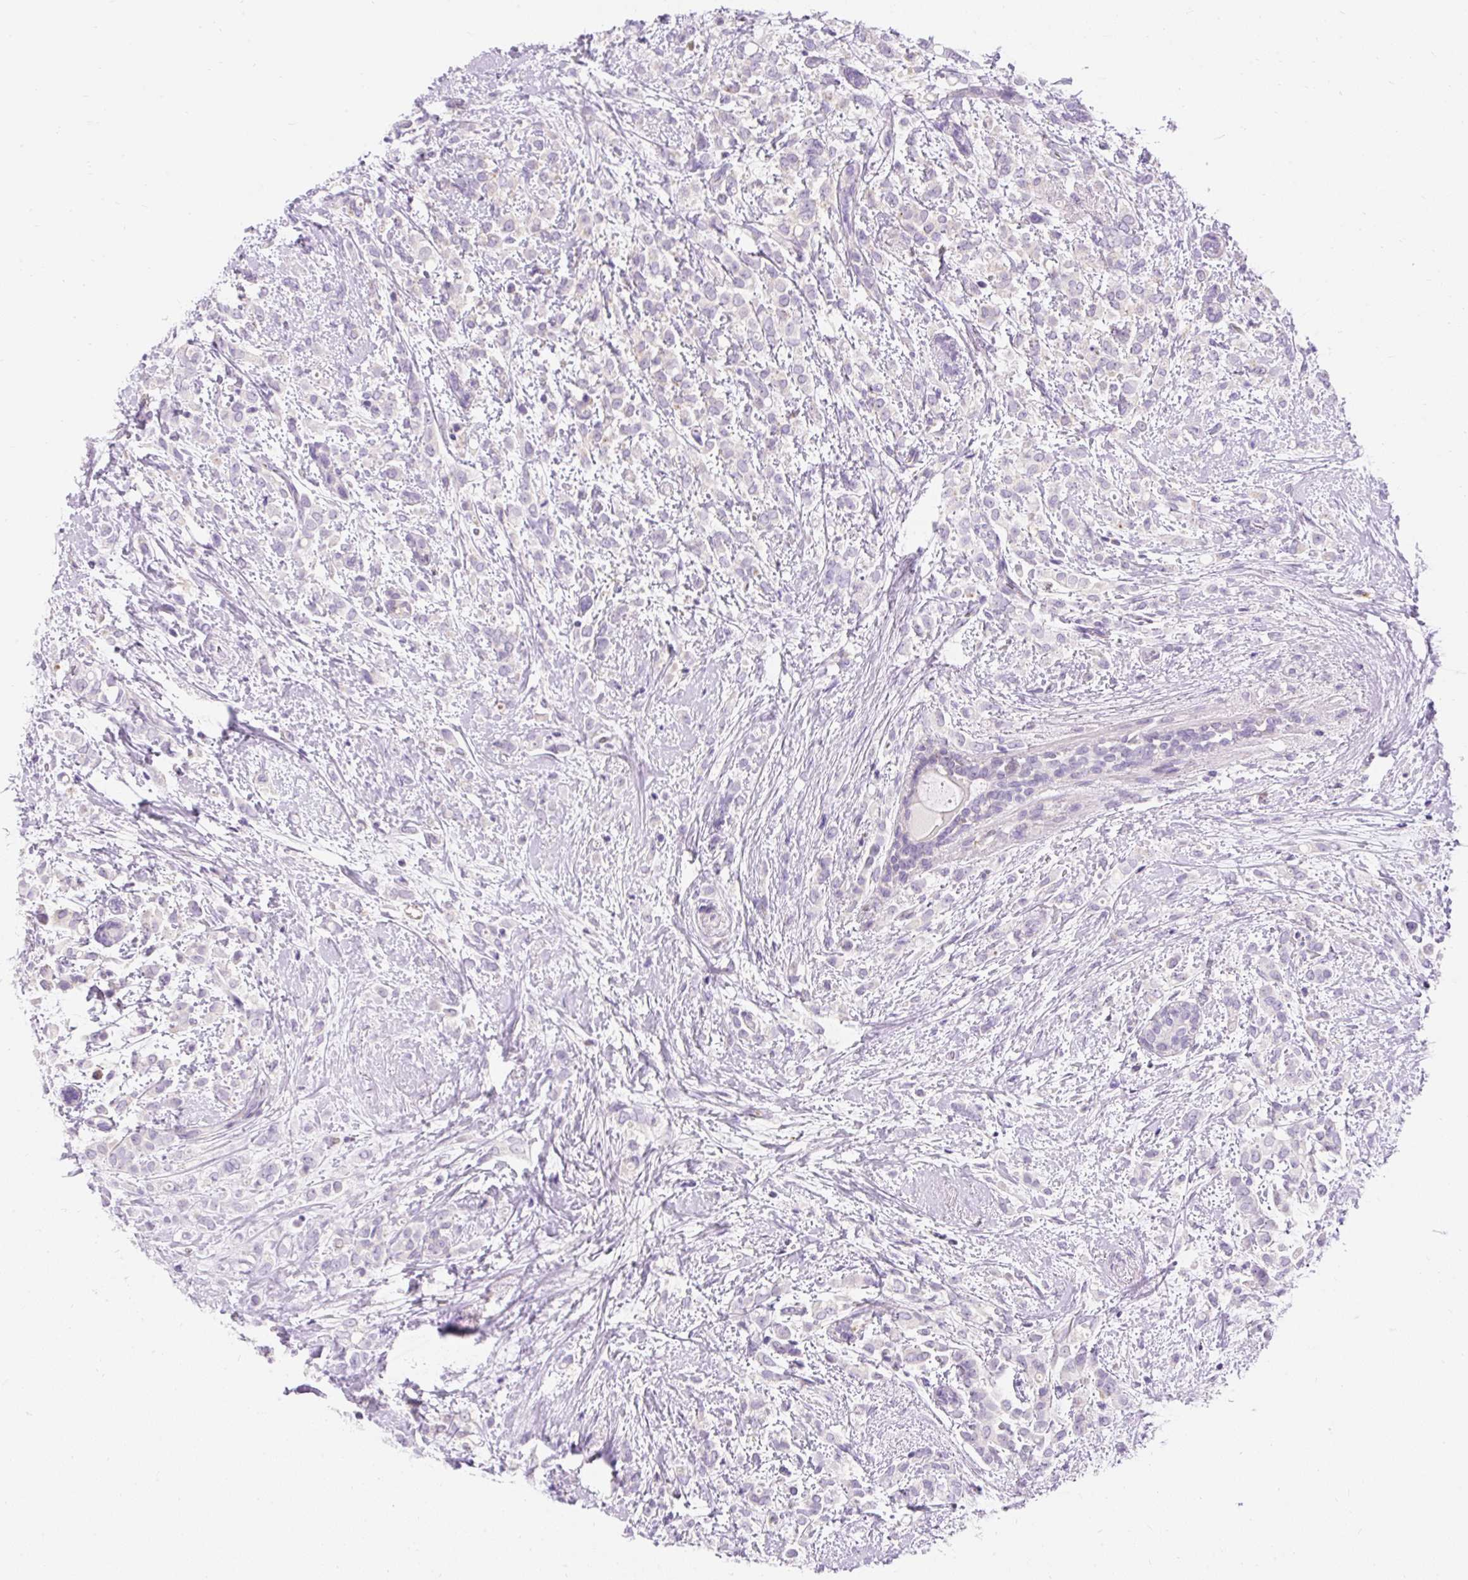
{"staining": {"intensity": "negative", "quantity": "none", "location": "none"}, "tissue": "breast cancer", "cell_type": "Tumor cells", "image_type": "cancer", "snomed": [{"axis": "morphology", "description": "Lobular carcinoma"}, {"axis": "topography", "description": "Breast"}], "caption": "The photomicrograph exhibits no staining of tumor cells in breast cancer (lobular carcinoma). (DAB immunohistochemistry with hematoxylin counter stain).", "gene": "TMEM150C", "patient": {"sex": "female", "age": 68}}